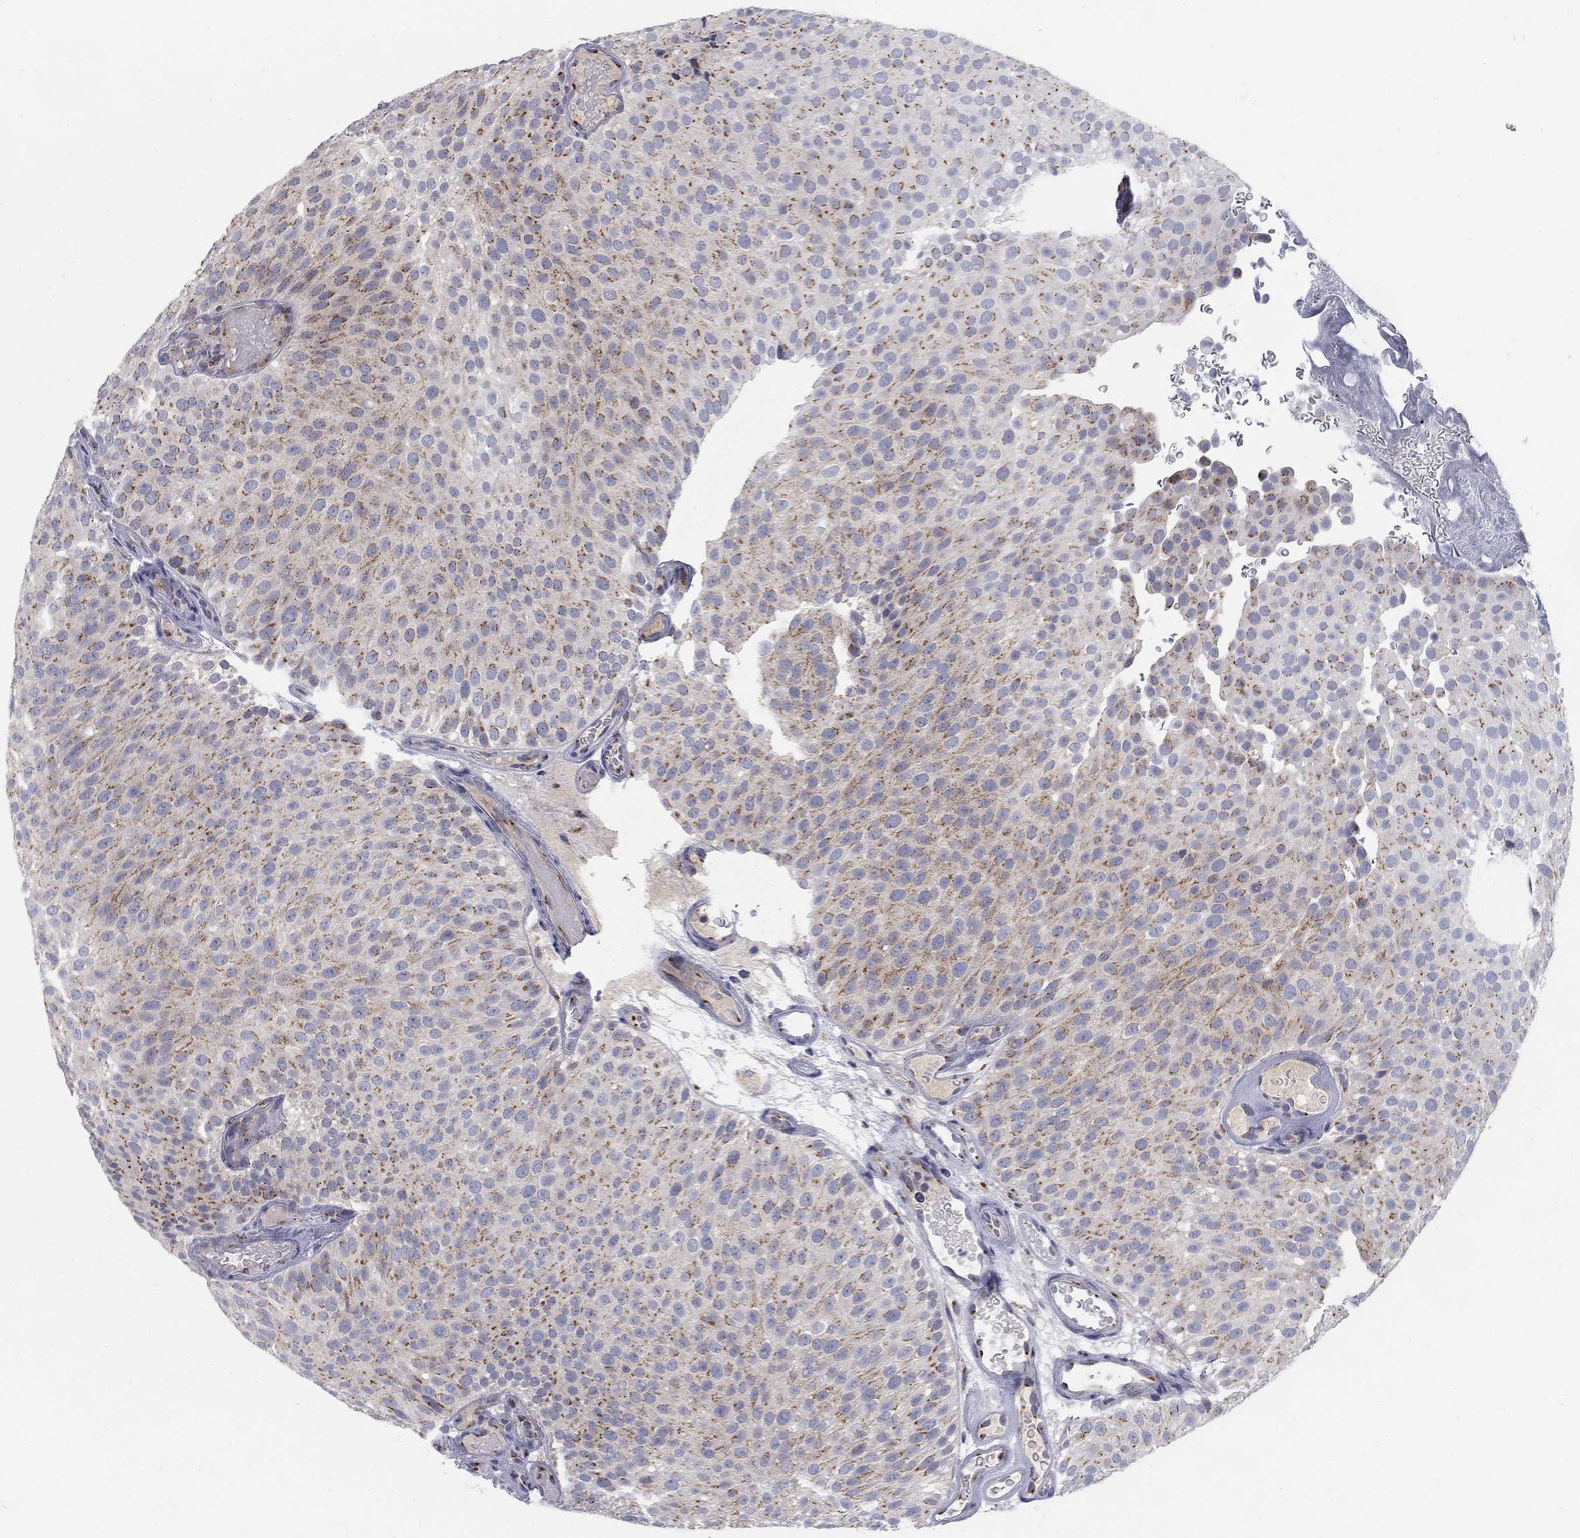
{"staining": {"intensity": "moderate", "quantity": "25%-75%", "location": "cytoplasmic/membranous"}, "tissue": "urothelial cancer", "cell_type": "Tumor cells", "image_type": "cancer", "snomed": [{"axis": "morphology", "description": "Urothelial carcinoma, Low grade"}, {"axis": "topography", "description": "Urinary bladder"}], "caption": "Urothelial cancer stained for a protein demonstrates moderate cytoplasmic/membranous positivity in tumor cells. Immunohistochemistry (ihc) stains the protein of interest in brown and the nuclei are stained blue.", "gene": "PANK3", "patient": {"sex": "male", "age": 78}}